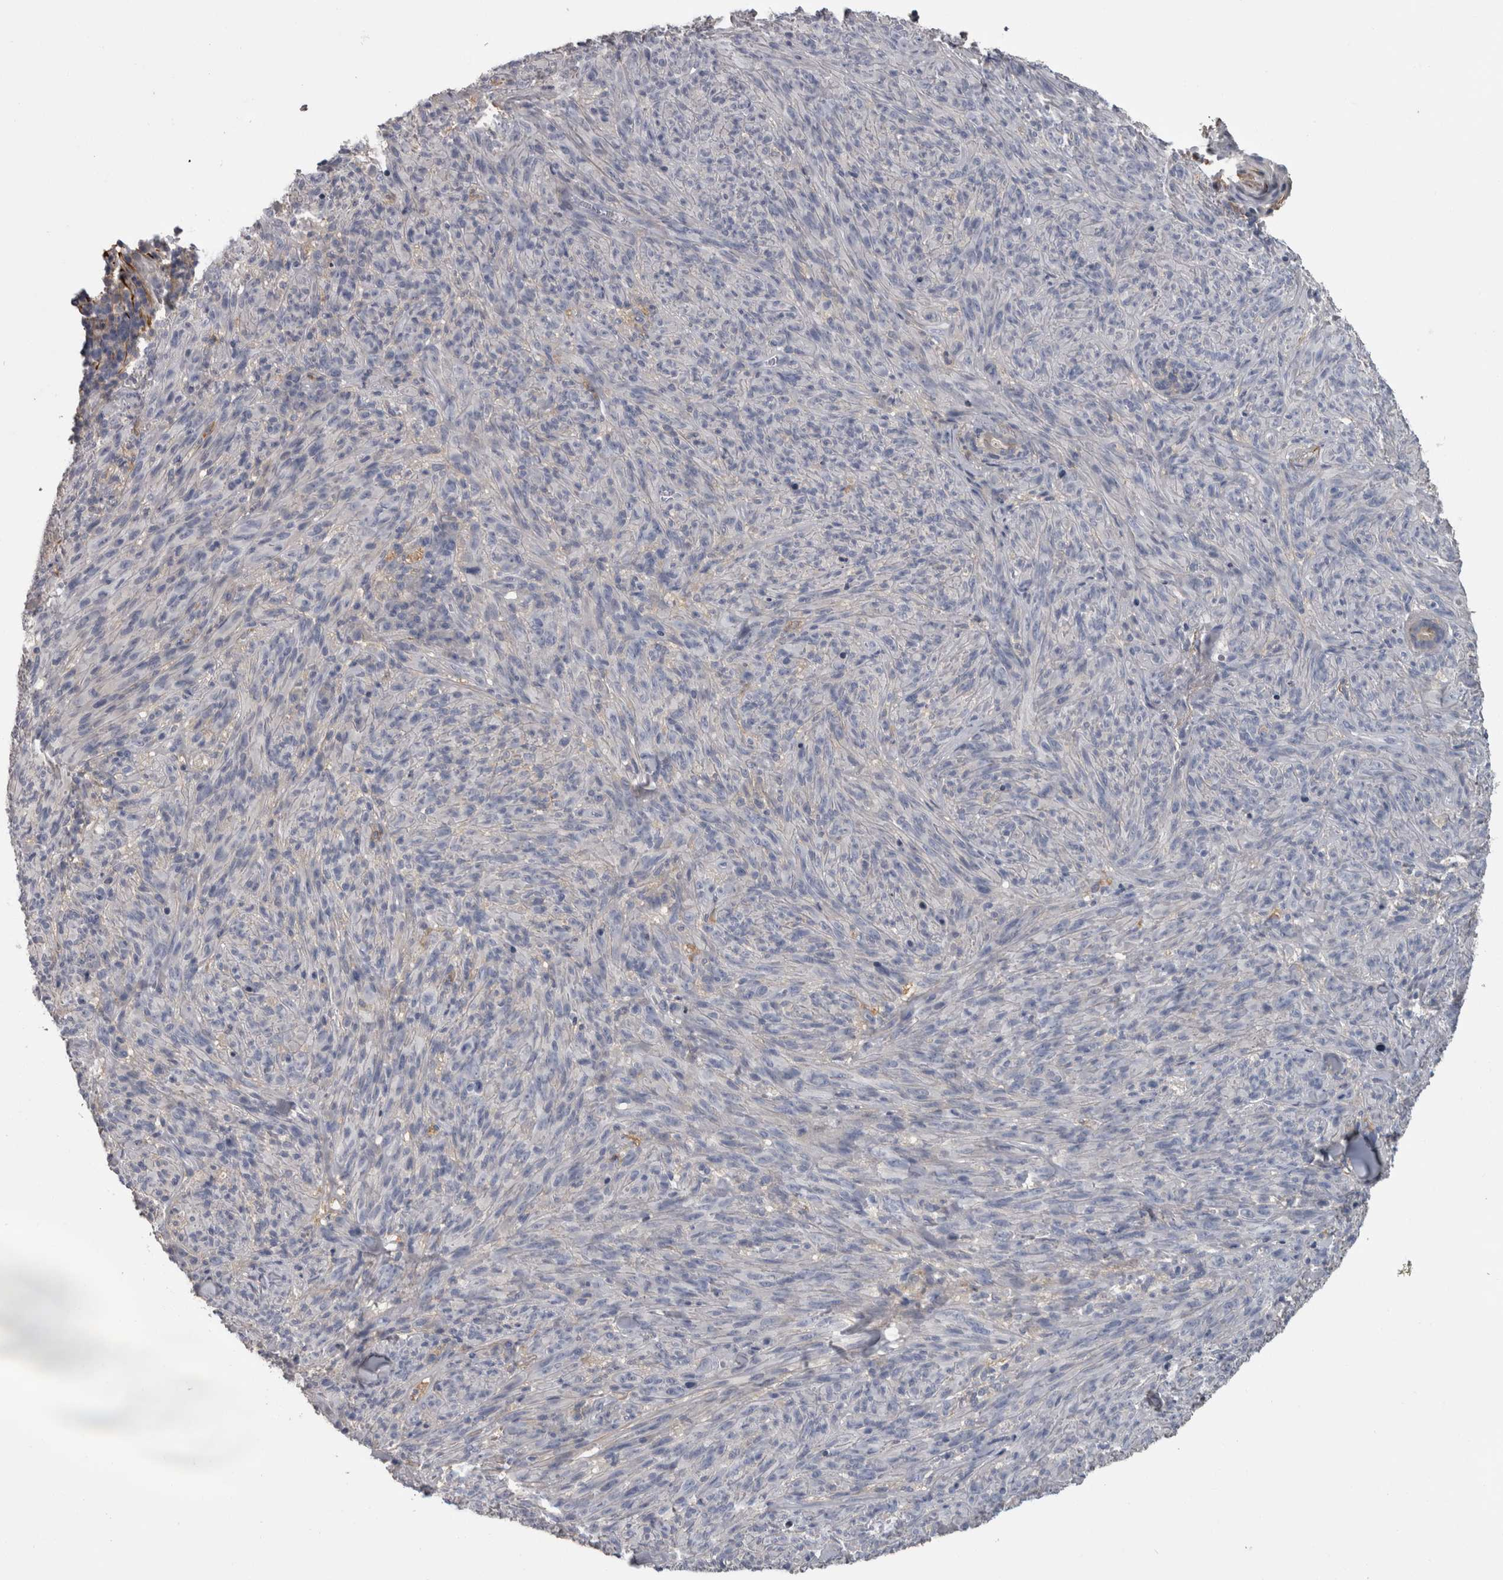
{"staining": {"intensity": "negative", "quantity": "none", "location": "none"}, "tissue": "melanoma", "cell_type": "Tumor cells", "image_type": "cancer", "snomed": [{"axis": "morphology", "description": "Malignant melanoma, NOS"}, {"axis": "topography", "description": "Skin of head"}], "caption": "Protein analysis of melanoma exhibits no significant positivity in tumor cells.", "gene": "EFEMP2", "patient": {"sex": "male", "age": 96}}